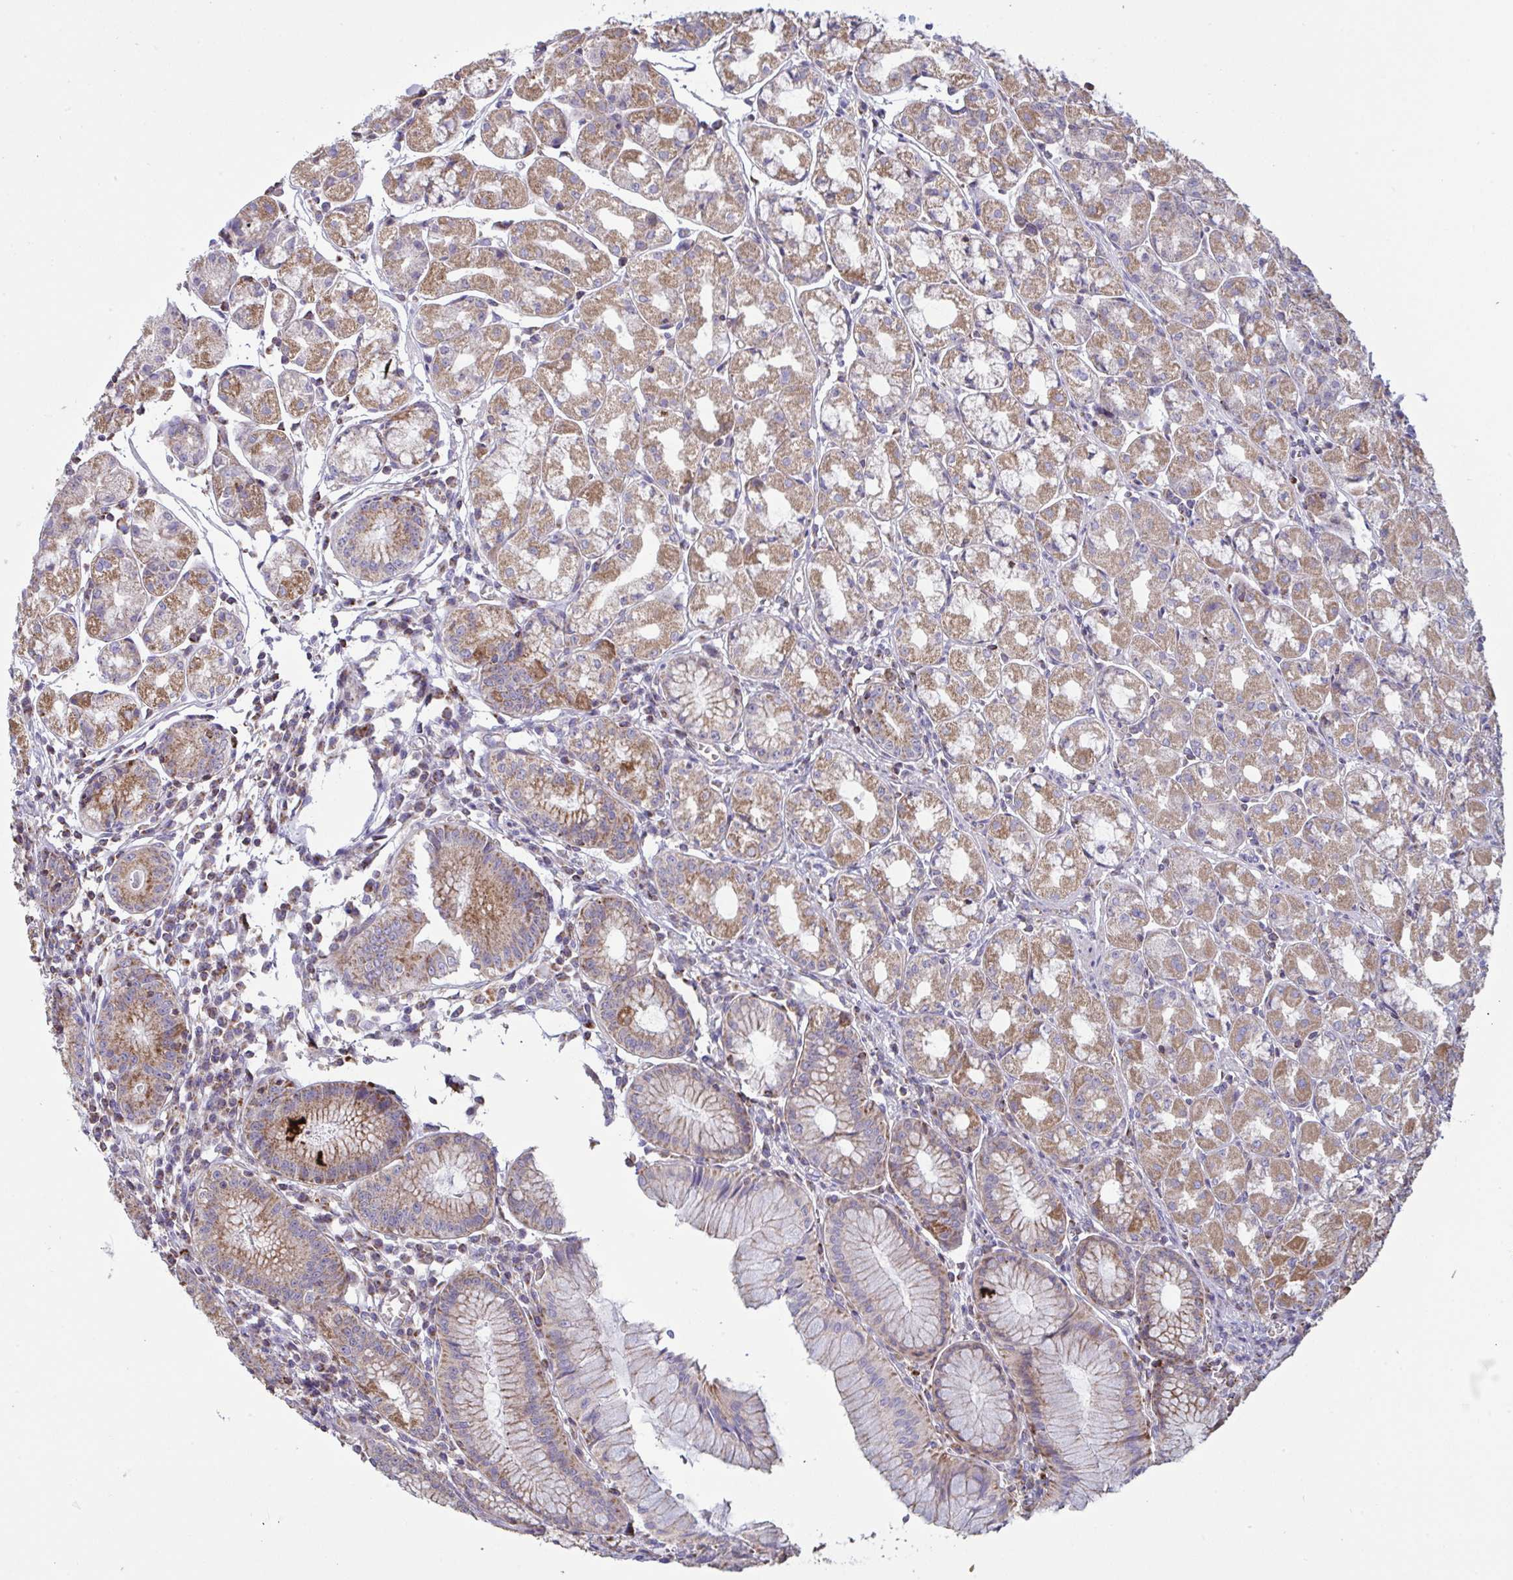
{"staining": {"intensity": "moderate", "quantity": "25%-75%", "location": "cytoplasmic/membranous"}, "tissue": "stomach", "cell_type": "Glandular cells", "image_type": "normal", "snomed": [{"axis": "morphology", "description": "Normal tissue, NOS"}, {"axis": "topography", "description": "Stomach"}], "caption": "Immunohistochemistry photomicrograph of unremarkable stomach stained for a protein (brown), which exhibits medium levels of moderate cytoplasmic/membranous positivity in approximately 25%-75% of glandular cells.", "gene": "MICOS10", "patient": {"sex": "male", "age": 55}}